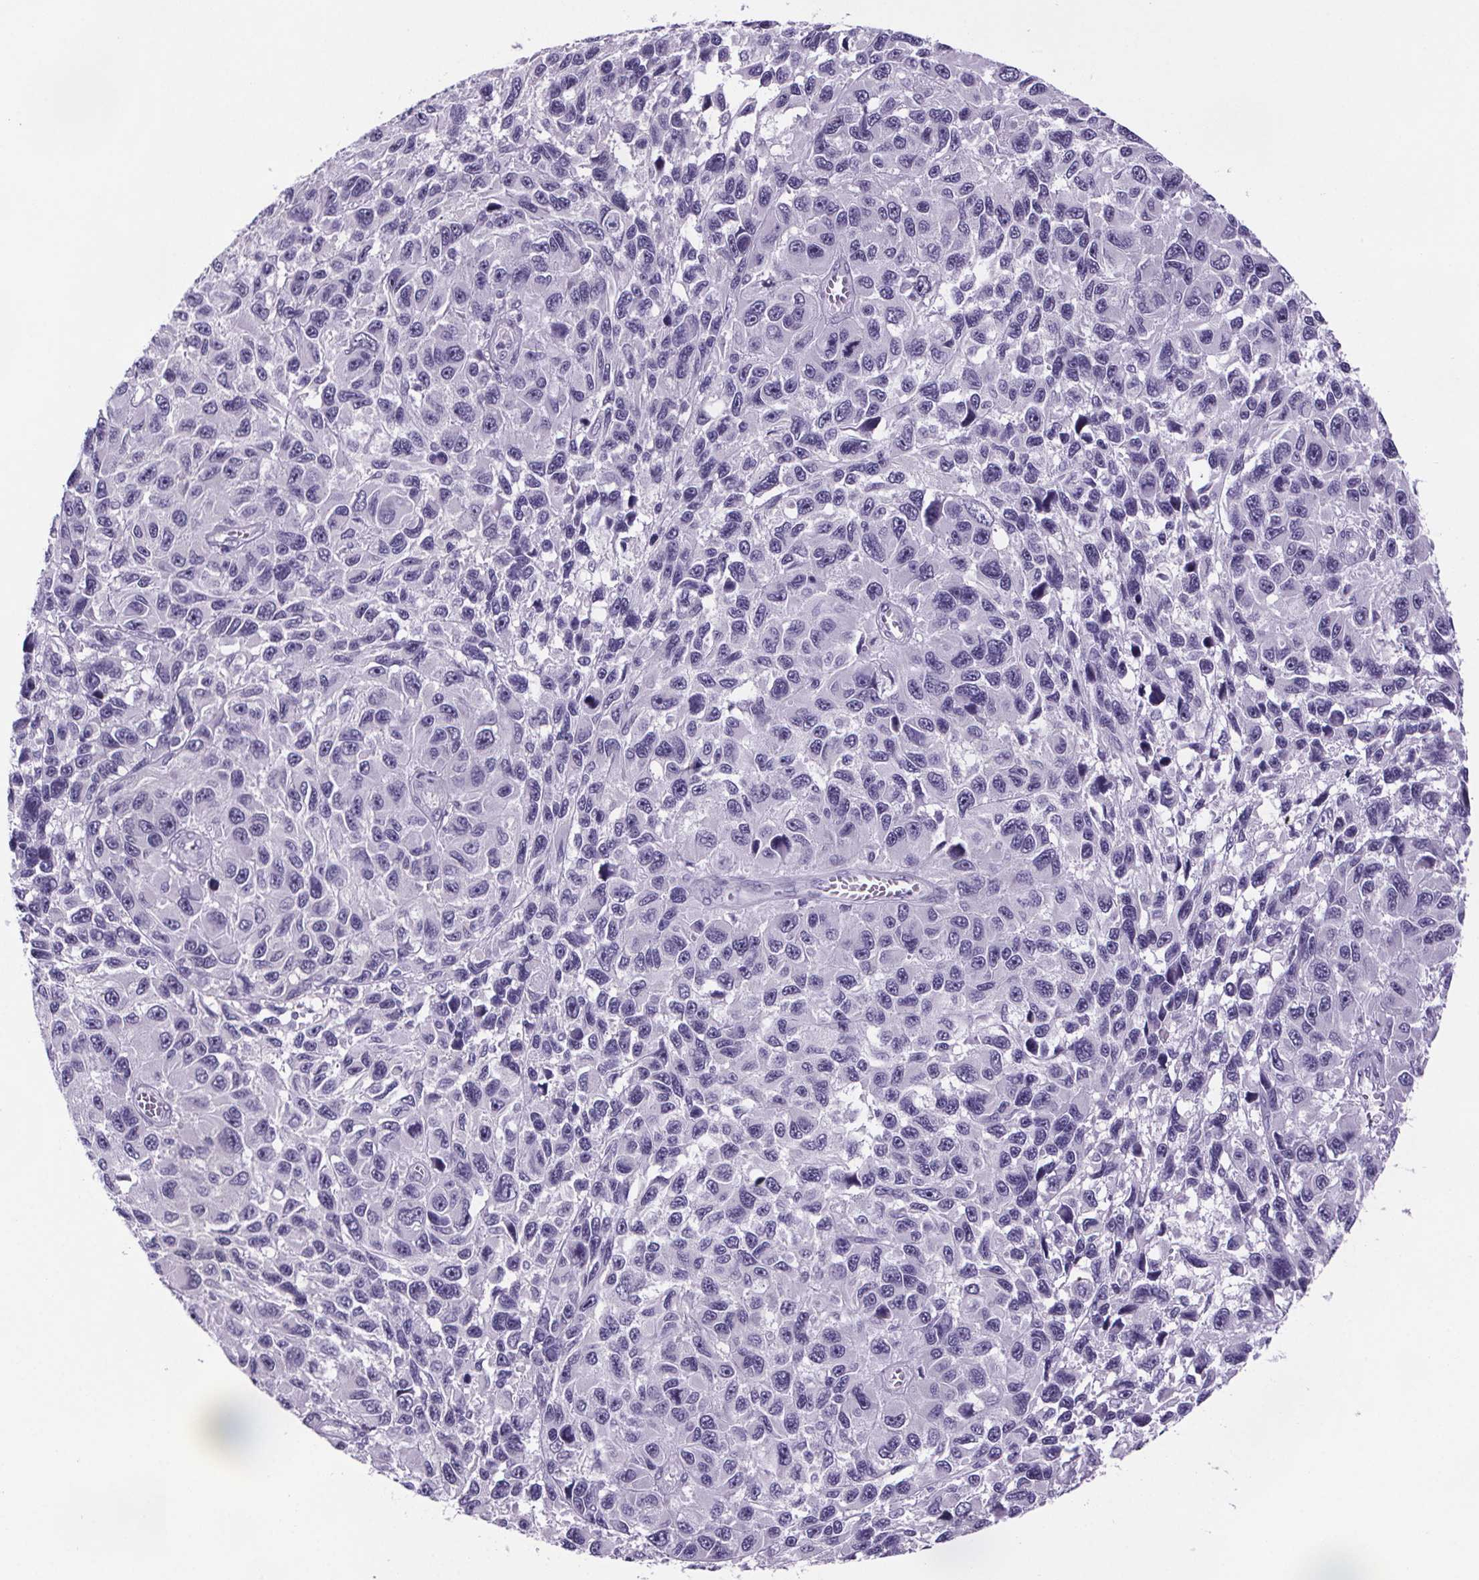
{"staining": {"intensity": "negative", "quantity": "none", "location": "none"}, "tissue": "melanoma", "cell_type": "Tumor cells", "image_type": "cancer", "snomed": [{"axis": "morphology", "description": "Malignant melanoma, NOS"}, {"axis": "topography", "description": "Skin"}], "caption": "Malignant melanoma stained for a protein using immunohistochemistry displays no positivity tumor cells.", "gene": "CUBN", "patient": {"sex": "male", "age": 53}}